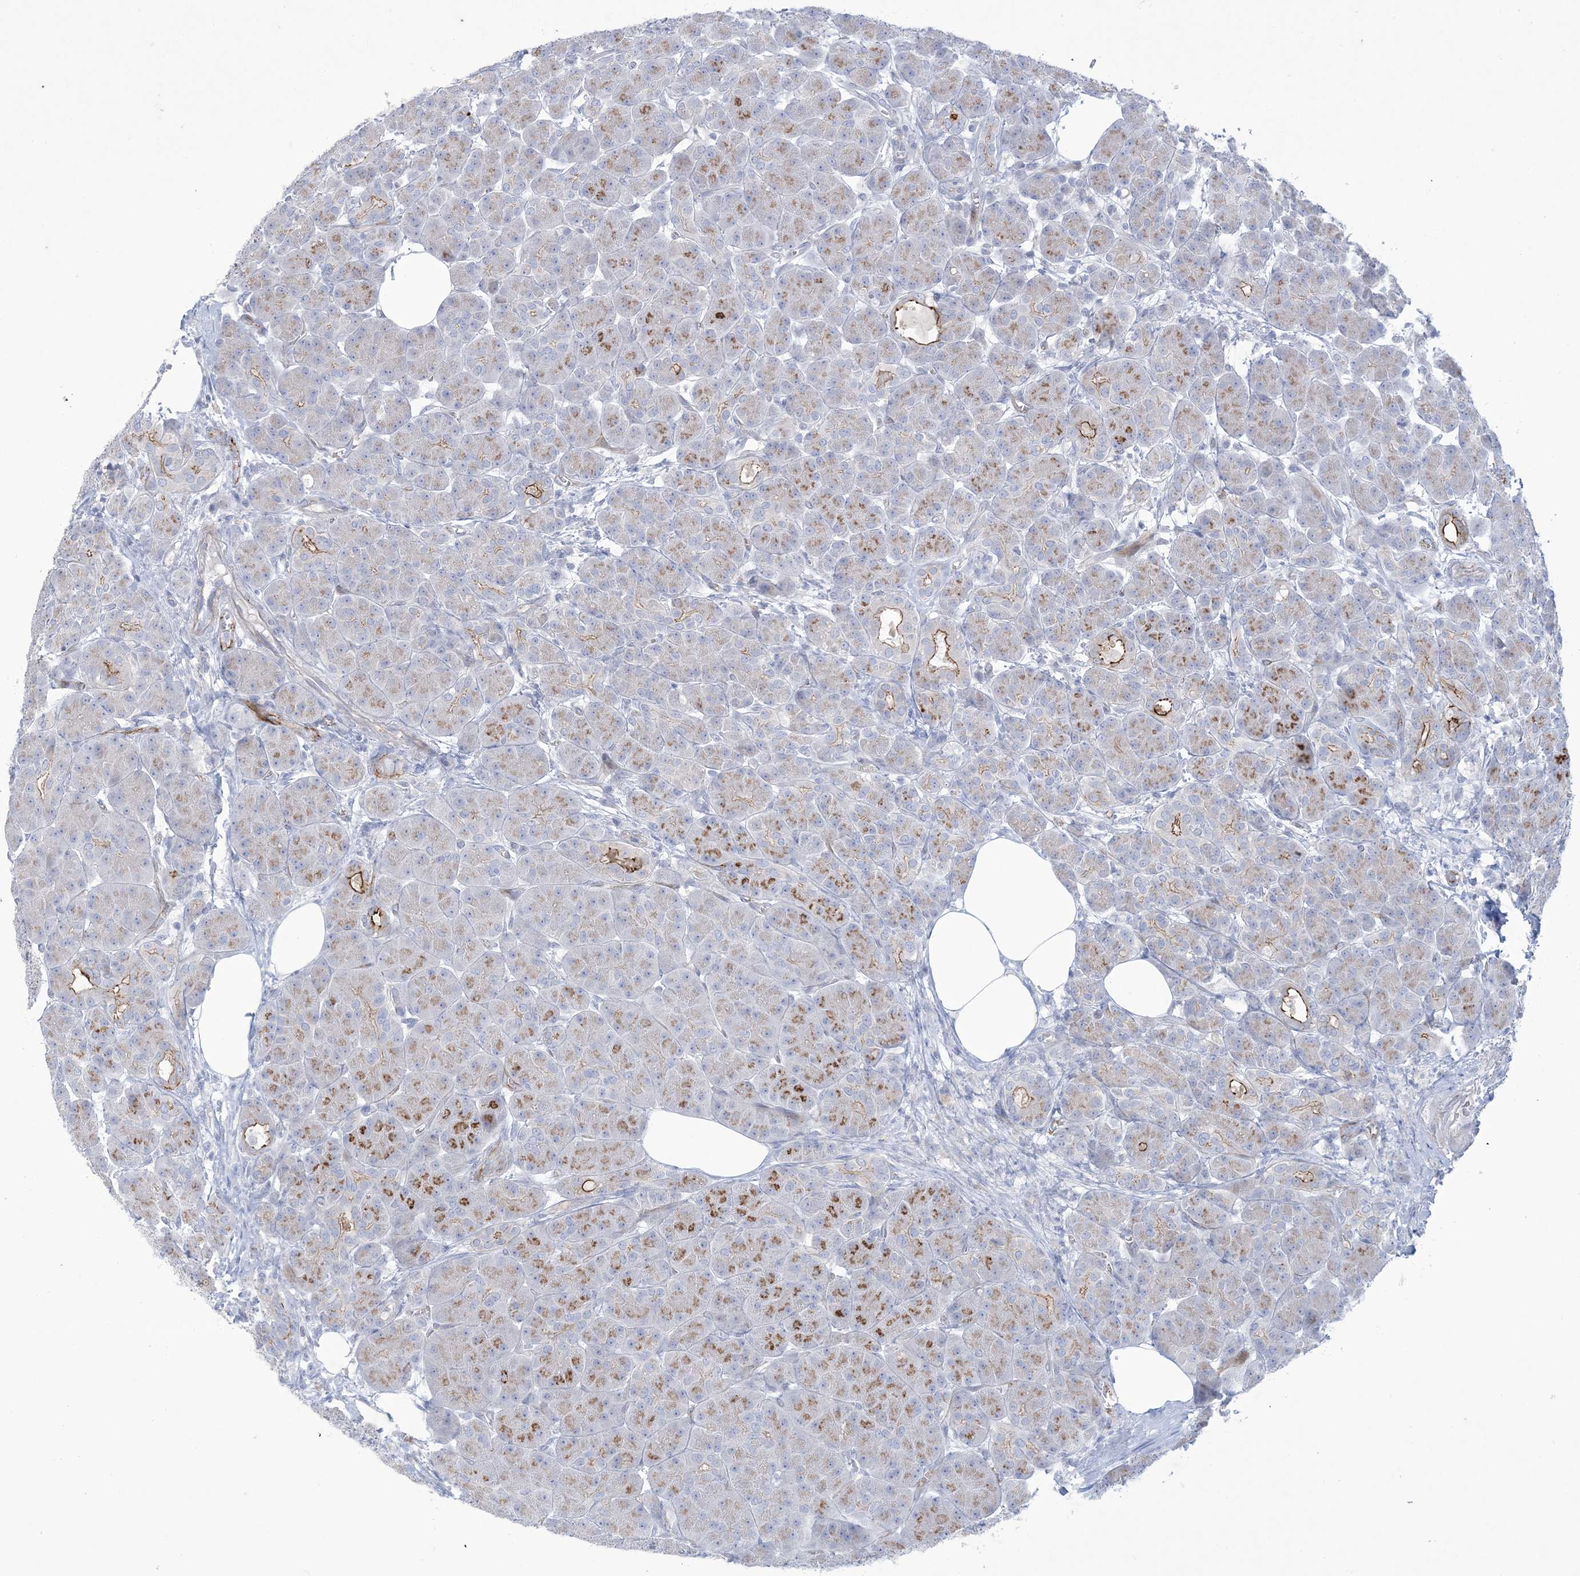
{"staining": {"intensity": "moderate", "quantity": "25%-75%", "location": "cytoplasmic/membranous"}, "tissue": "pancreas", "cell_type": "Exocrine glandular cells", "image_type": "normal", "snomed": [{"axis": "morphology", "description": "Normal tissue, NOS"}, {"axis": "topography", "description": "Pancreas"}], "caption": "An IHC photomicrograph of unremarkable tissue is shown. Protein staining in brown shows moderate cytoplasmic/membranous positivity in pancreas within exocrine glandular cells.", "gene": "B3GNT7", "patient": {"sex": "male", "age": 63}}